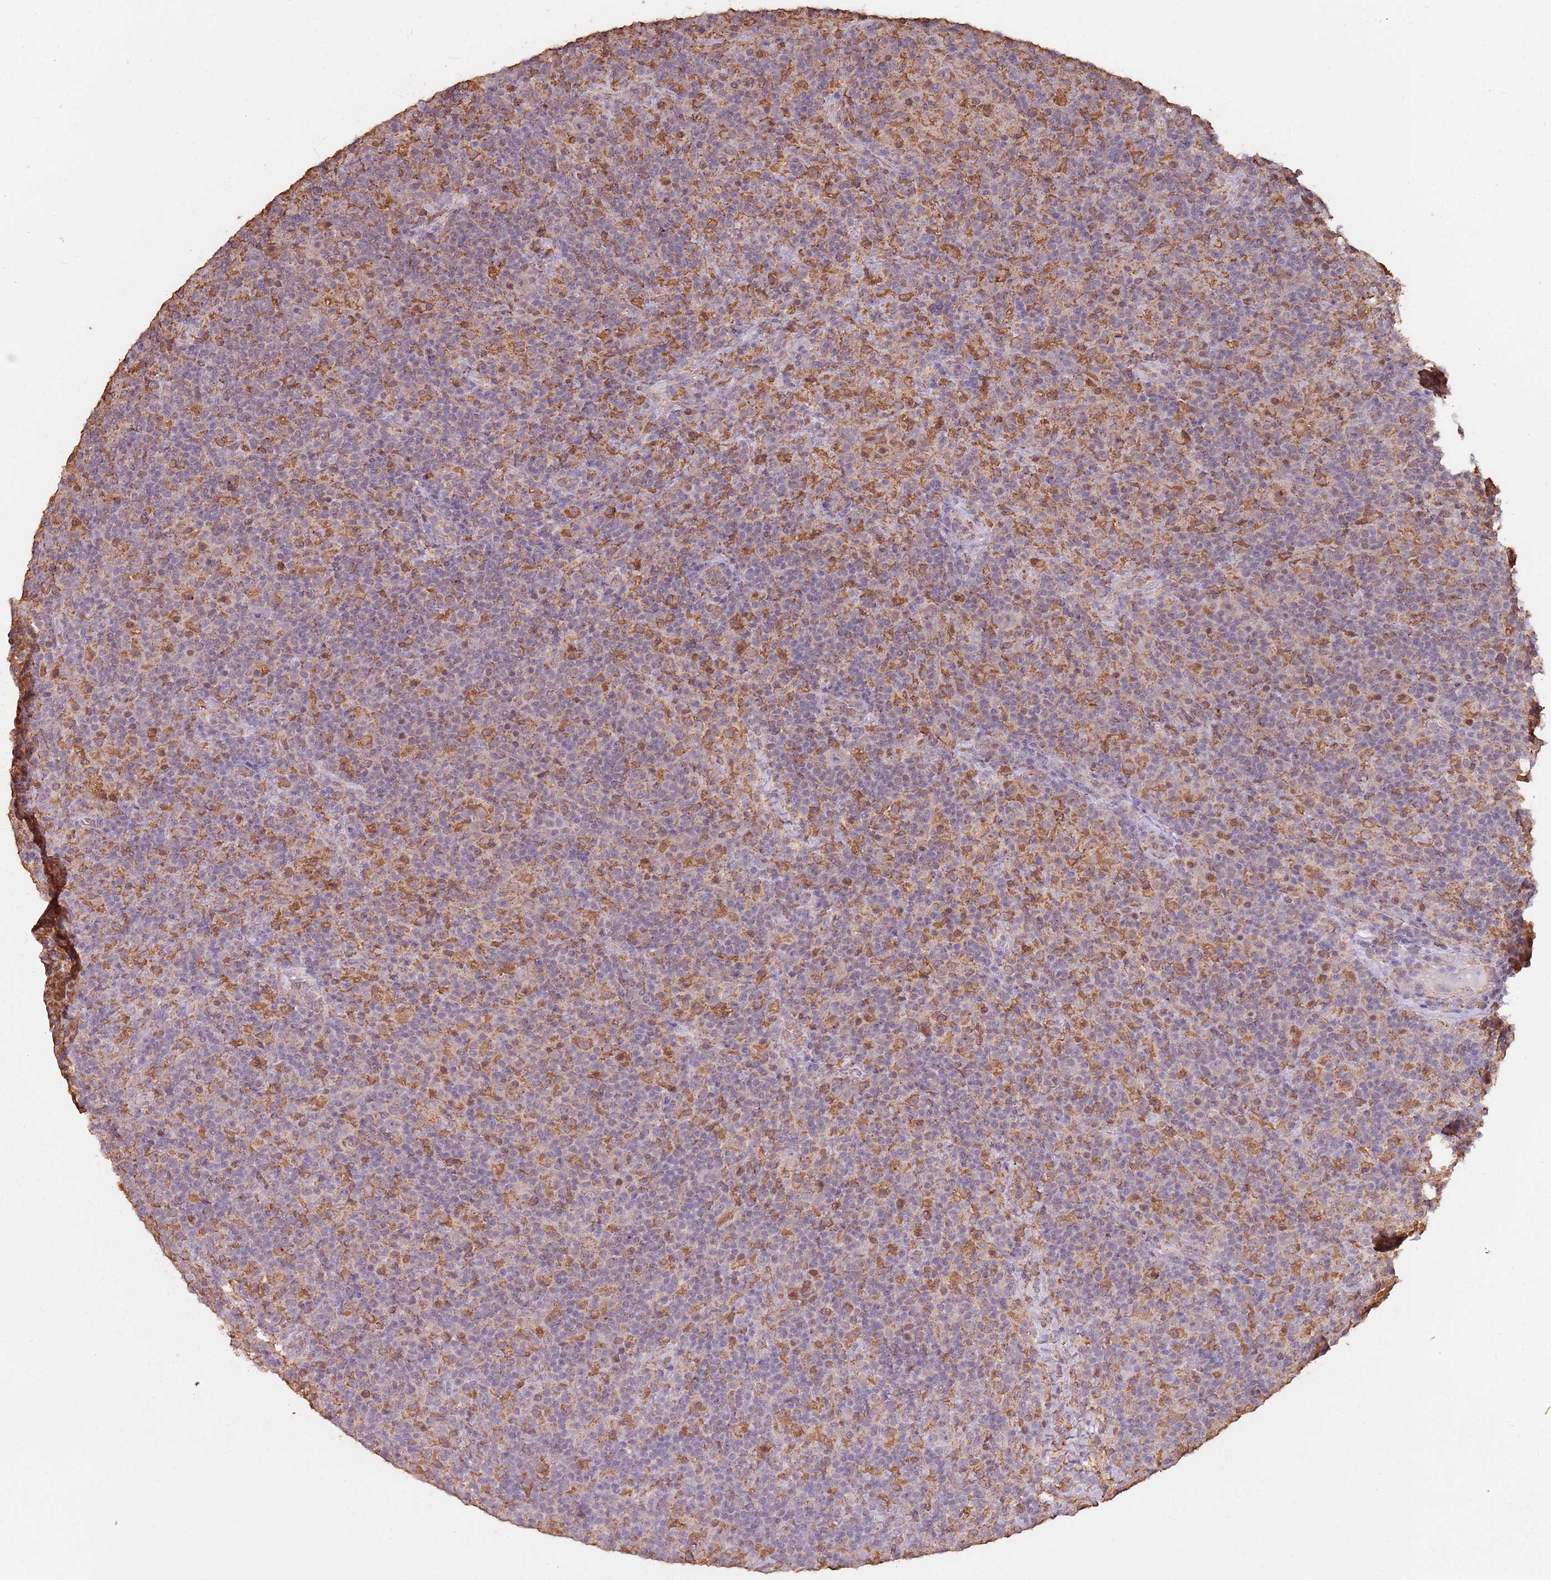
{"staining": {"intensity": "weak", "quantity": "<25%", "location": "cytoplasmic/membranous"}, "tissue": "lymphoma", "cell_type": "Tumor cells", "image_type": "cancer", "snomed": [{"axis": "morphology", "description": "Hodgkin's disease, NOS"}, {"axis": "topography", "description": "Lymph node"}], "caption": "Tumor cells are negative for protein expression in human Hodgkin's disease.", "gene": "ATOSB", "patient": {"sex": "male", "age": 70}}